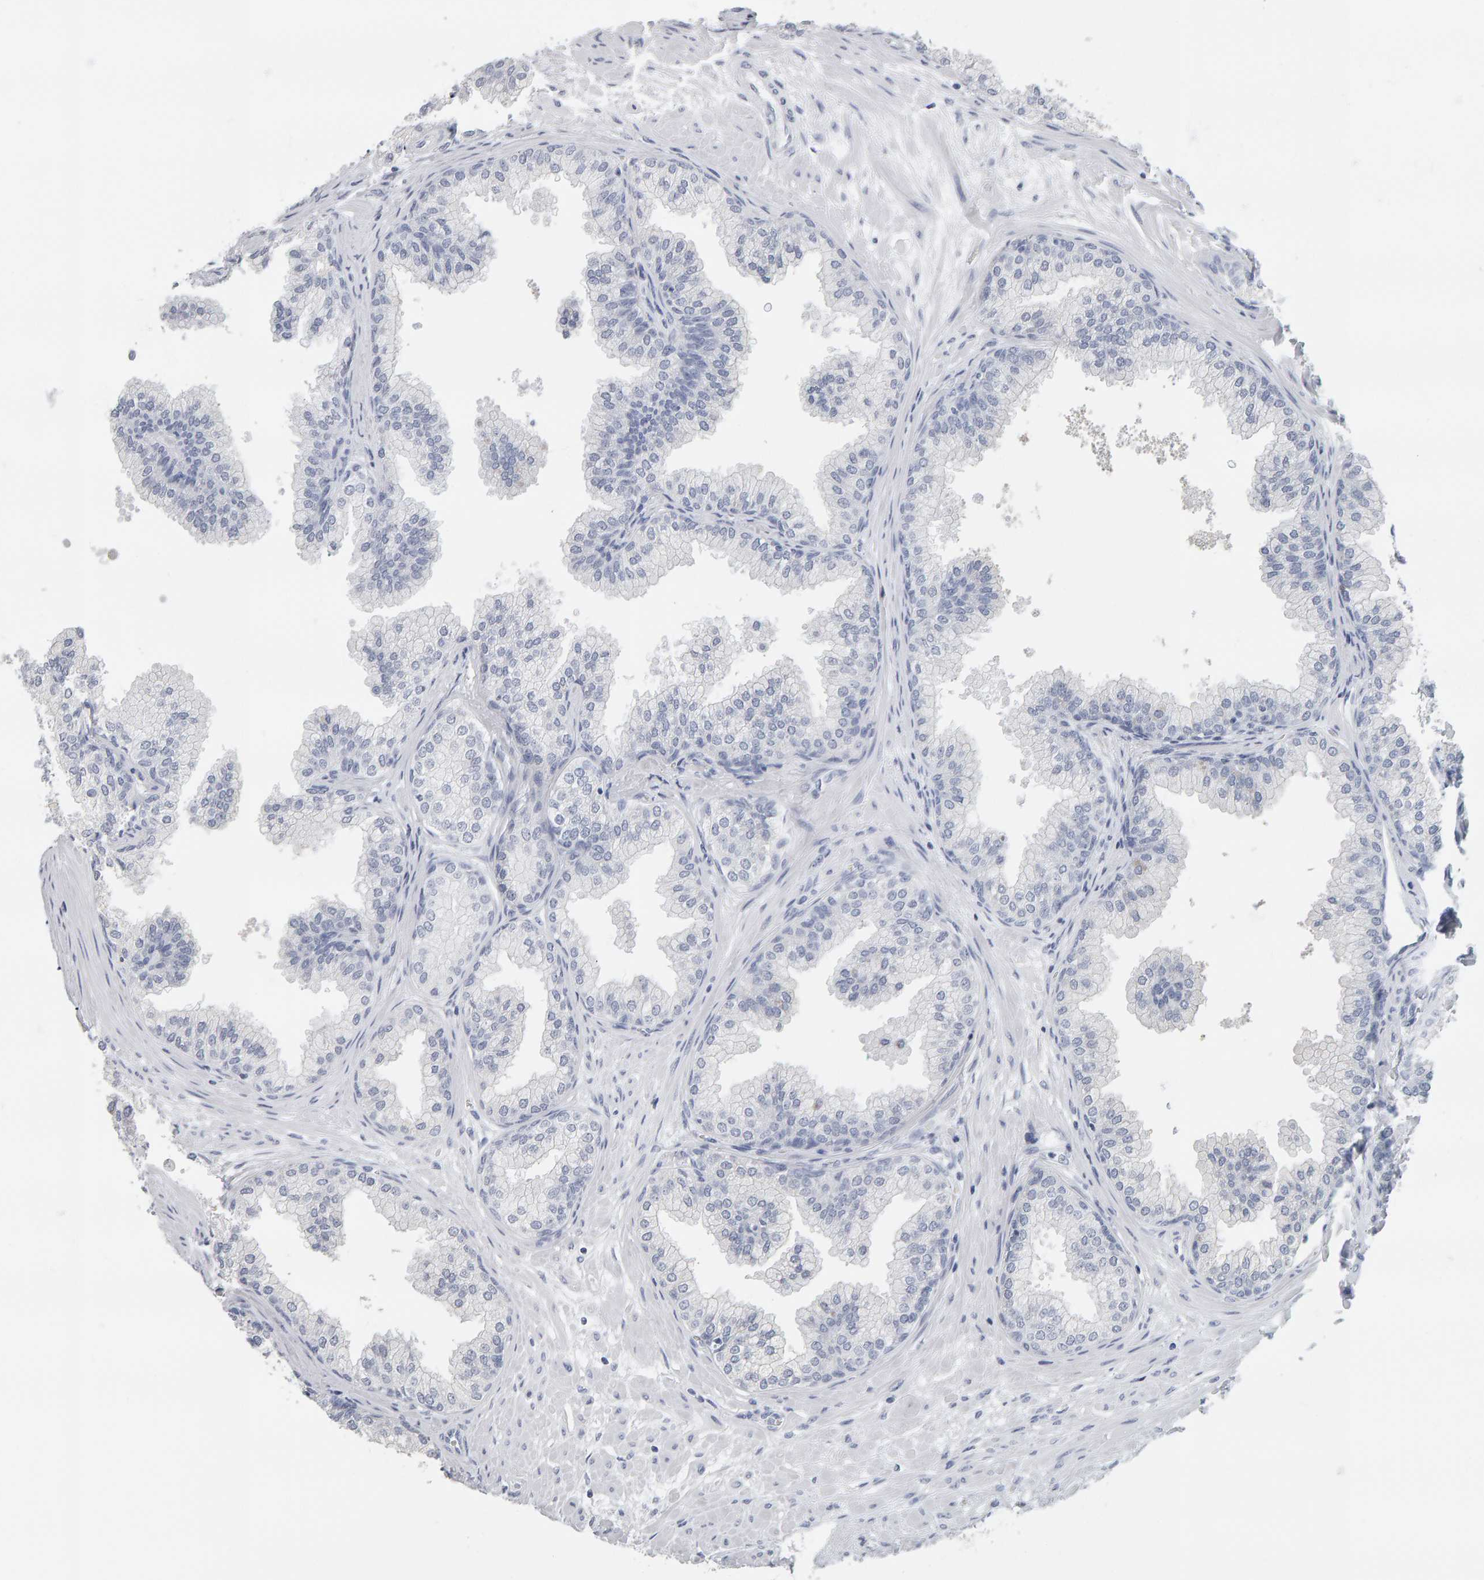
{"staining": {"intensity": "negative", "quantity": "none", "location": "none"}, "tissue": "prostate", "cell_type": "Glandular cells", "image_type": "normal", "snomed": [{"axis": "morphology", "description": "Normal tissue, NOS"}, {"axis": "morphology", "description": "Urothelial carcinoma, Low grade"}, {"axis": "topography", "description": "Urinary bladder"}, {"axis": "topography", "description": "Prostate"}], "caption": "High magnification brightfield microscopy of unremarkable prostate stained with DAB (3,3'-diaminobenzidine) (brown) and counterstained with hematoxylin (blue): glandular cells show no significant staining. The staining is performed using DAB (3,3'-diaminobenzidine) brown chromogen with nuclei counter-stained in using hematoxylin.", "gene": "SPACA3", "patient": {"sex": "male", "age": 60}}